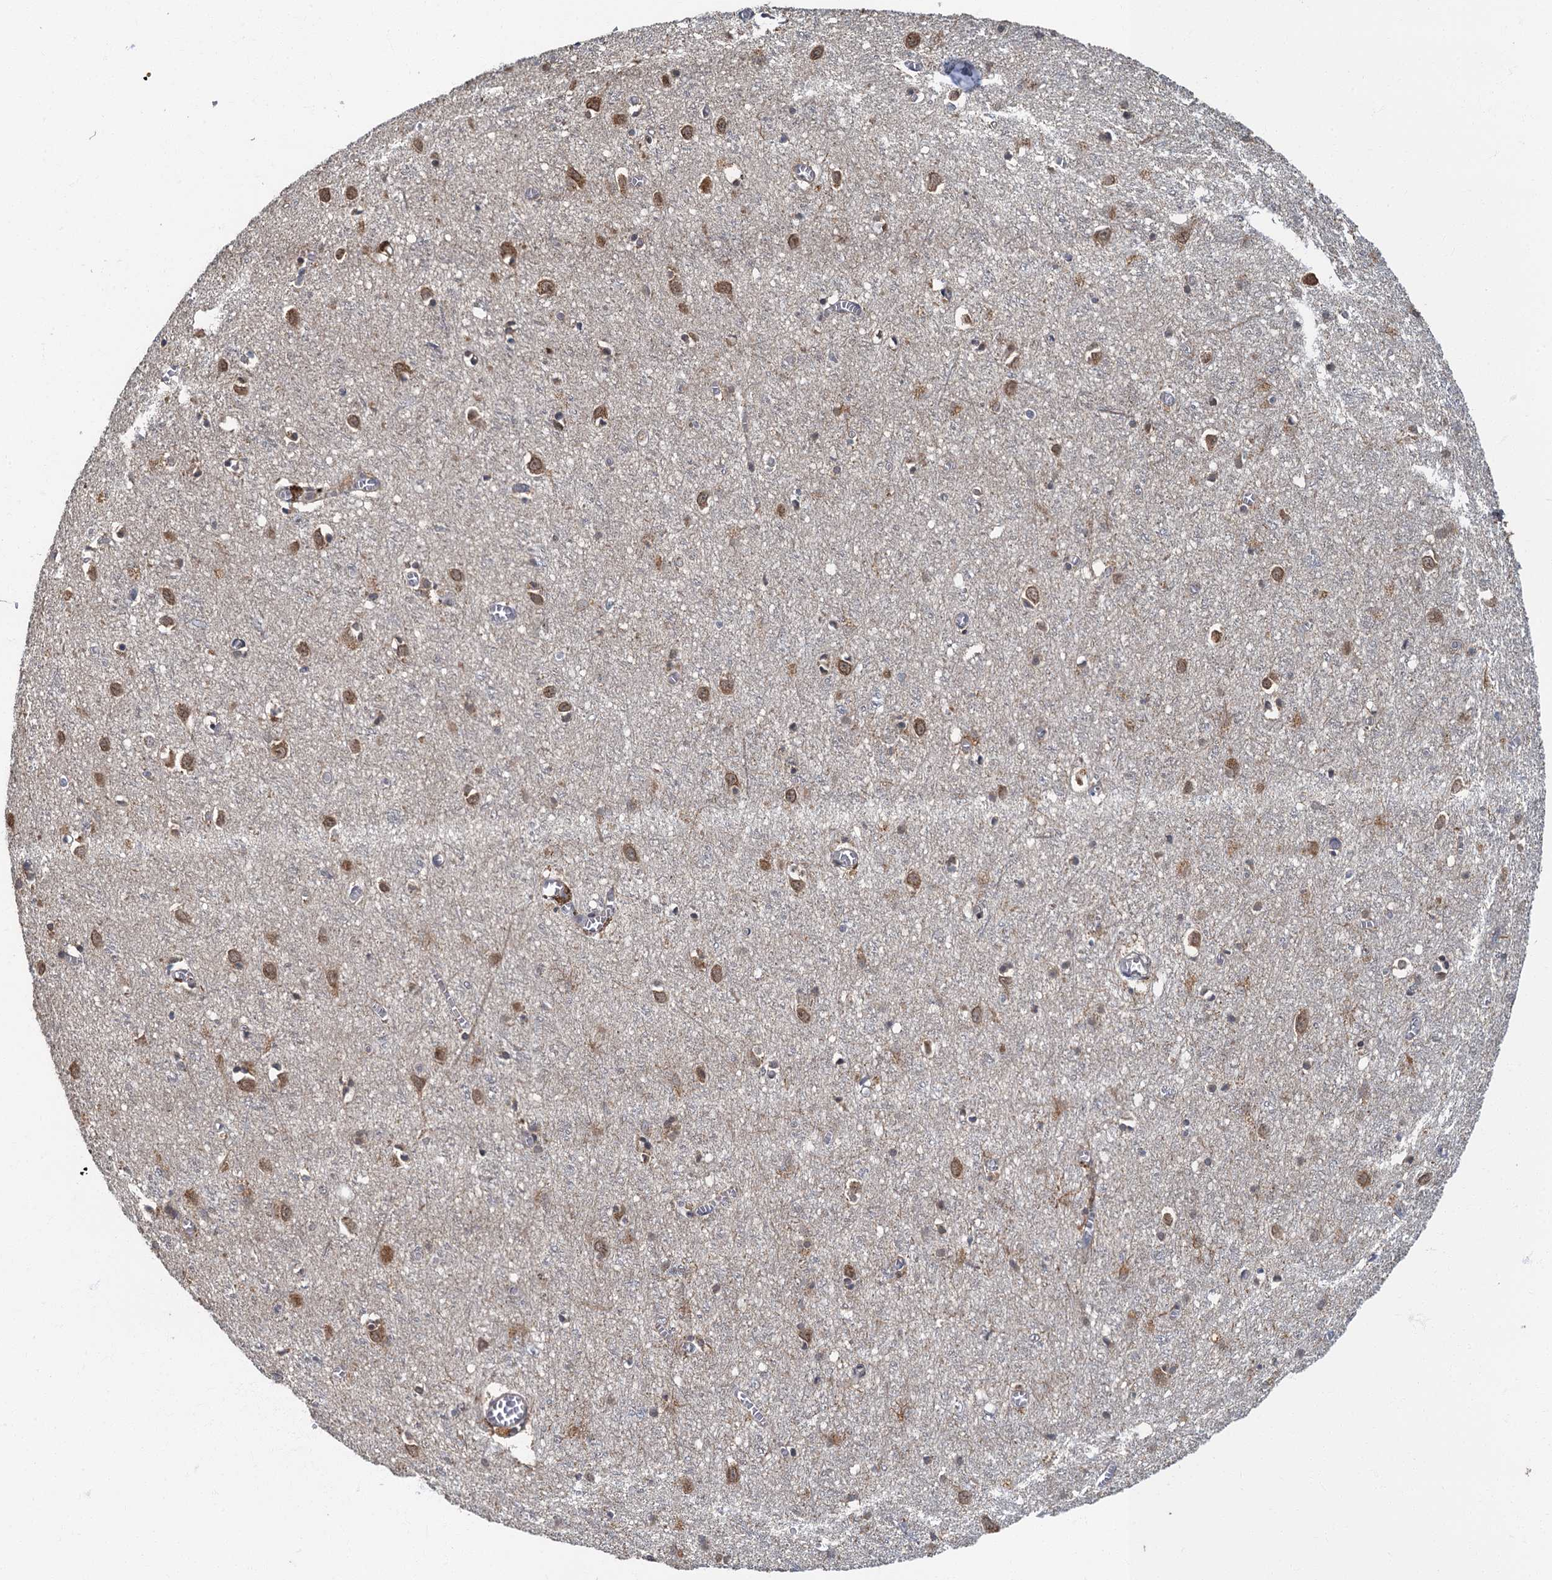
{"staining": {"intensity": "negative", "quantity": "none", "location": "none"}, "tissue": "cerebral cortex", "cell_type": "Endothelial cells", "image_type": "normal", "snomed": [{"axis": "morphology", "description": "Normal tissue, NOS"}, {"axis": "topography", "description": "Cerebral cortex"}], "caption": "DAB (3,3'-diaminobenzidine) immunohistochemical staining of benign cerebral cortex displays no significant positivity in endothelial cells. The staining was performed using DAB to visualize the protein expression in brown, while the nuclei were stained in blue with hematoxylin (Magnification: 20x).", "gene": "WDCP", "patient": {"sex": "female", "age": 64}}